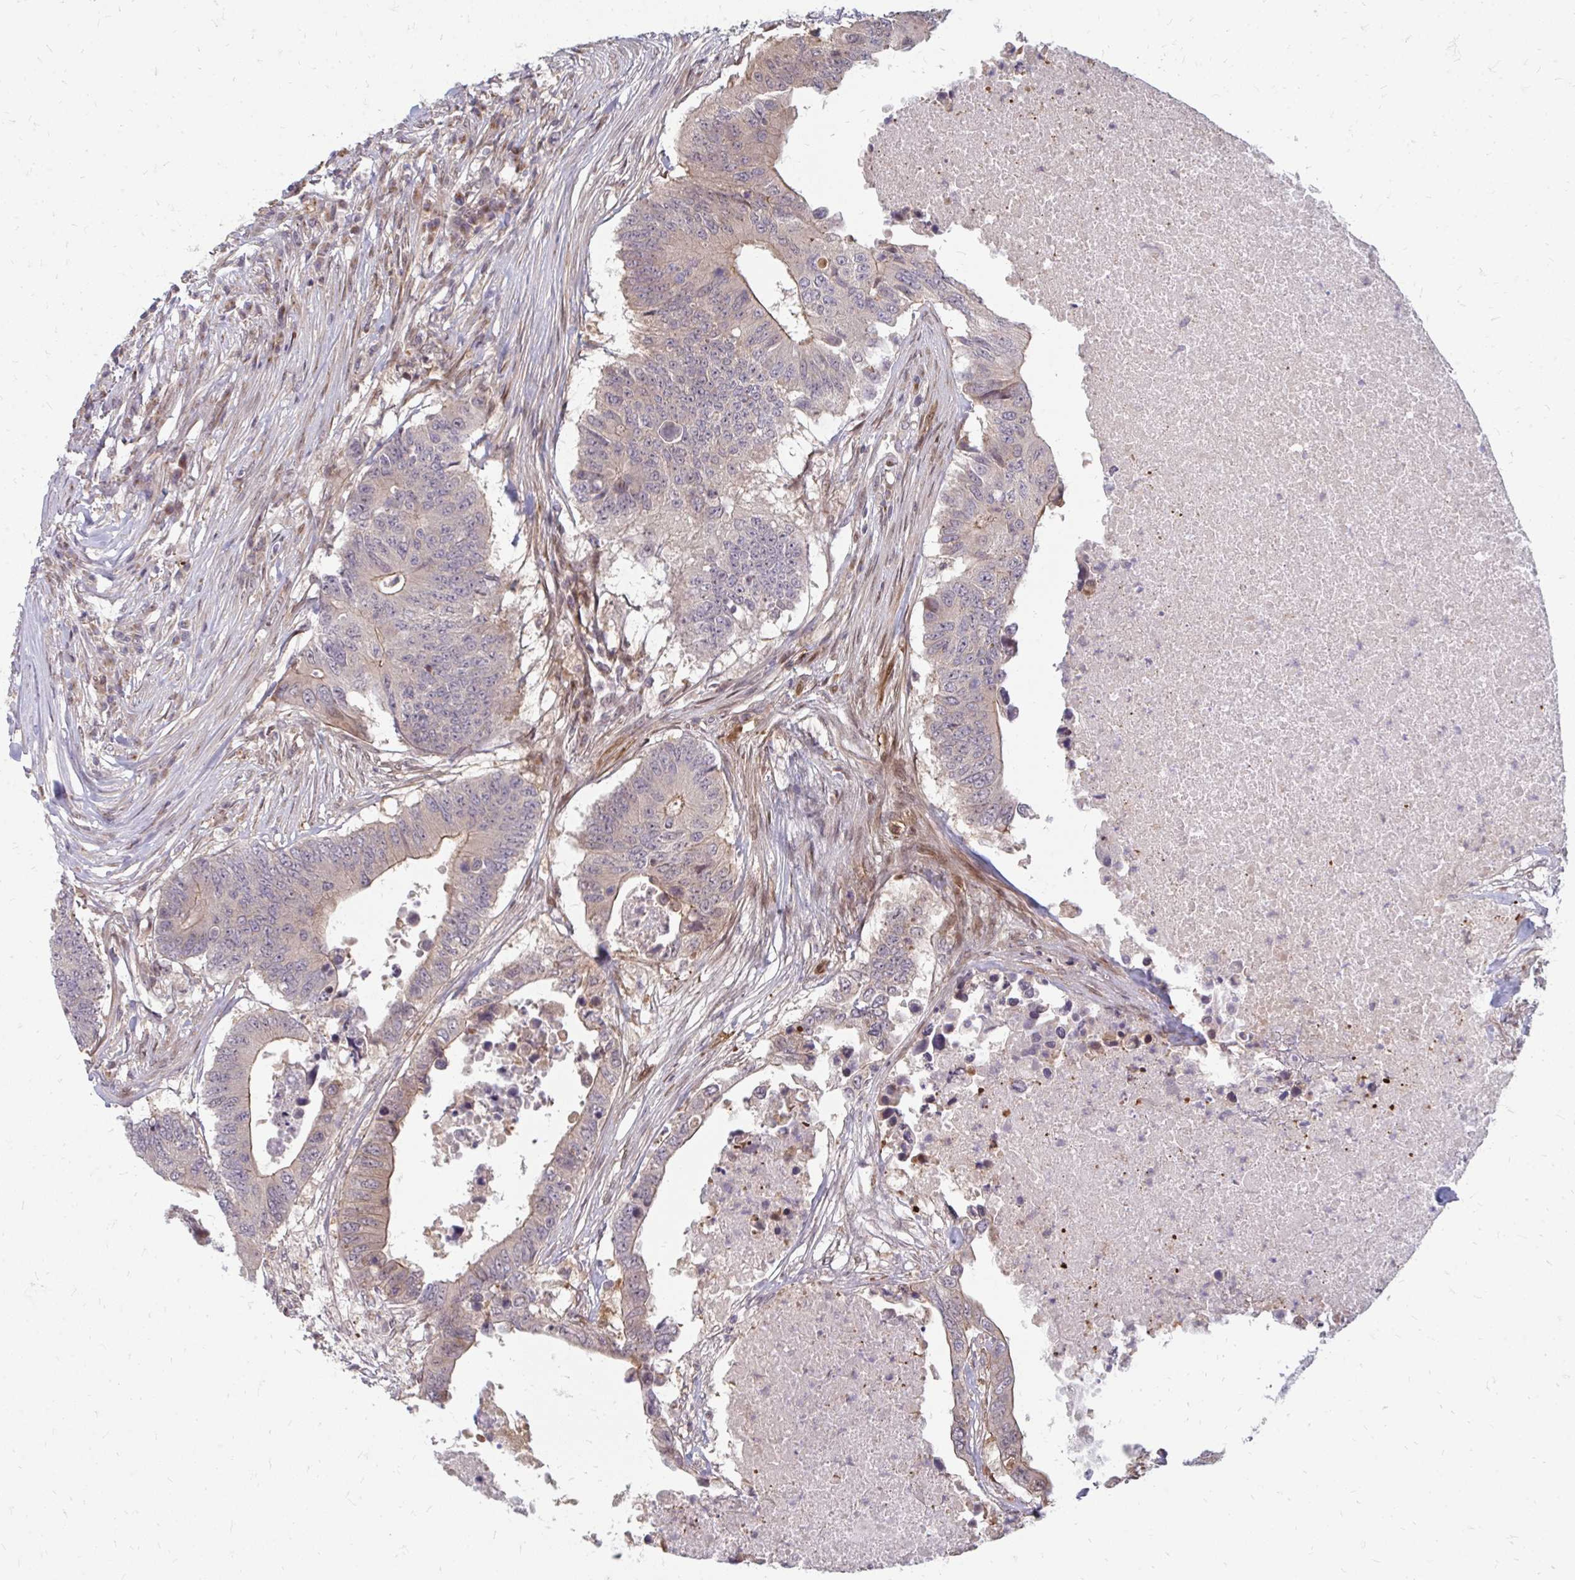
{"staining": {"intensity": "weak", "quantity": "<25%", "location": "cytoplasmic/membranous"}, "tissue": "colorectal cancer", "cell_type": "Tumor cells", "image_type": "cancer", "snomed": [{"axis": "morphology", "description": "Adenocarcinoma, NOS"}, {"axis": "topography", "description": "Colon"}], "caption": "Immunohistochemistry photomicrograph of human adenocarcinoma (colorectal) stained for a protein (brown), which displays no positivity in tumor cells.", "gene": "ZNF285", "patient": {"sex": "male", "age": 71}}